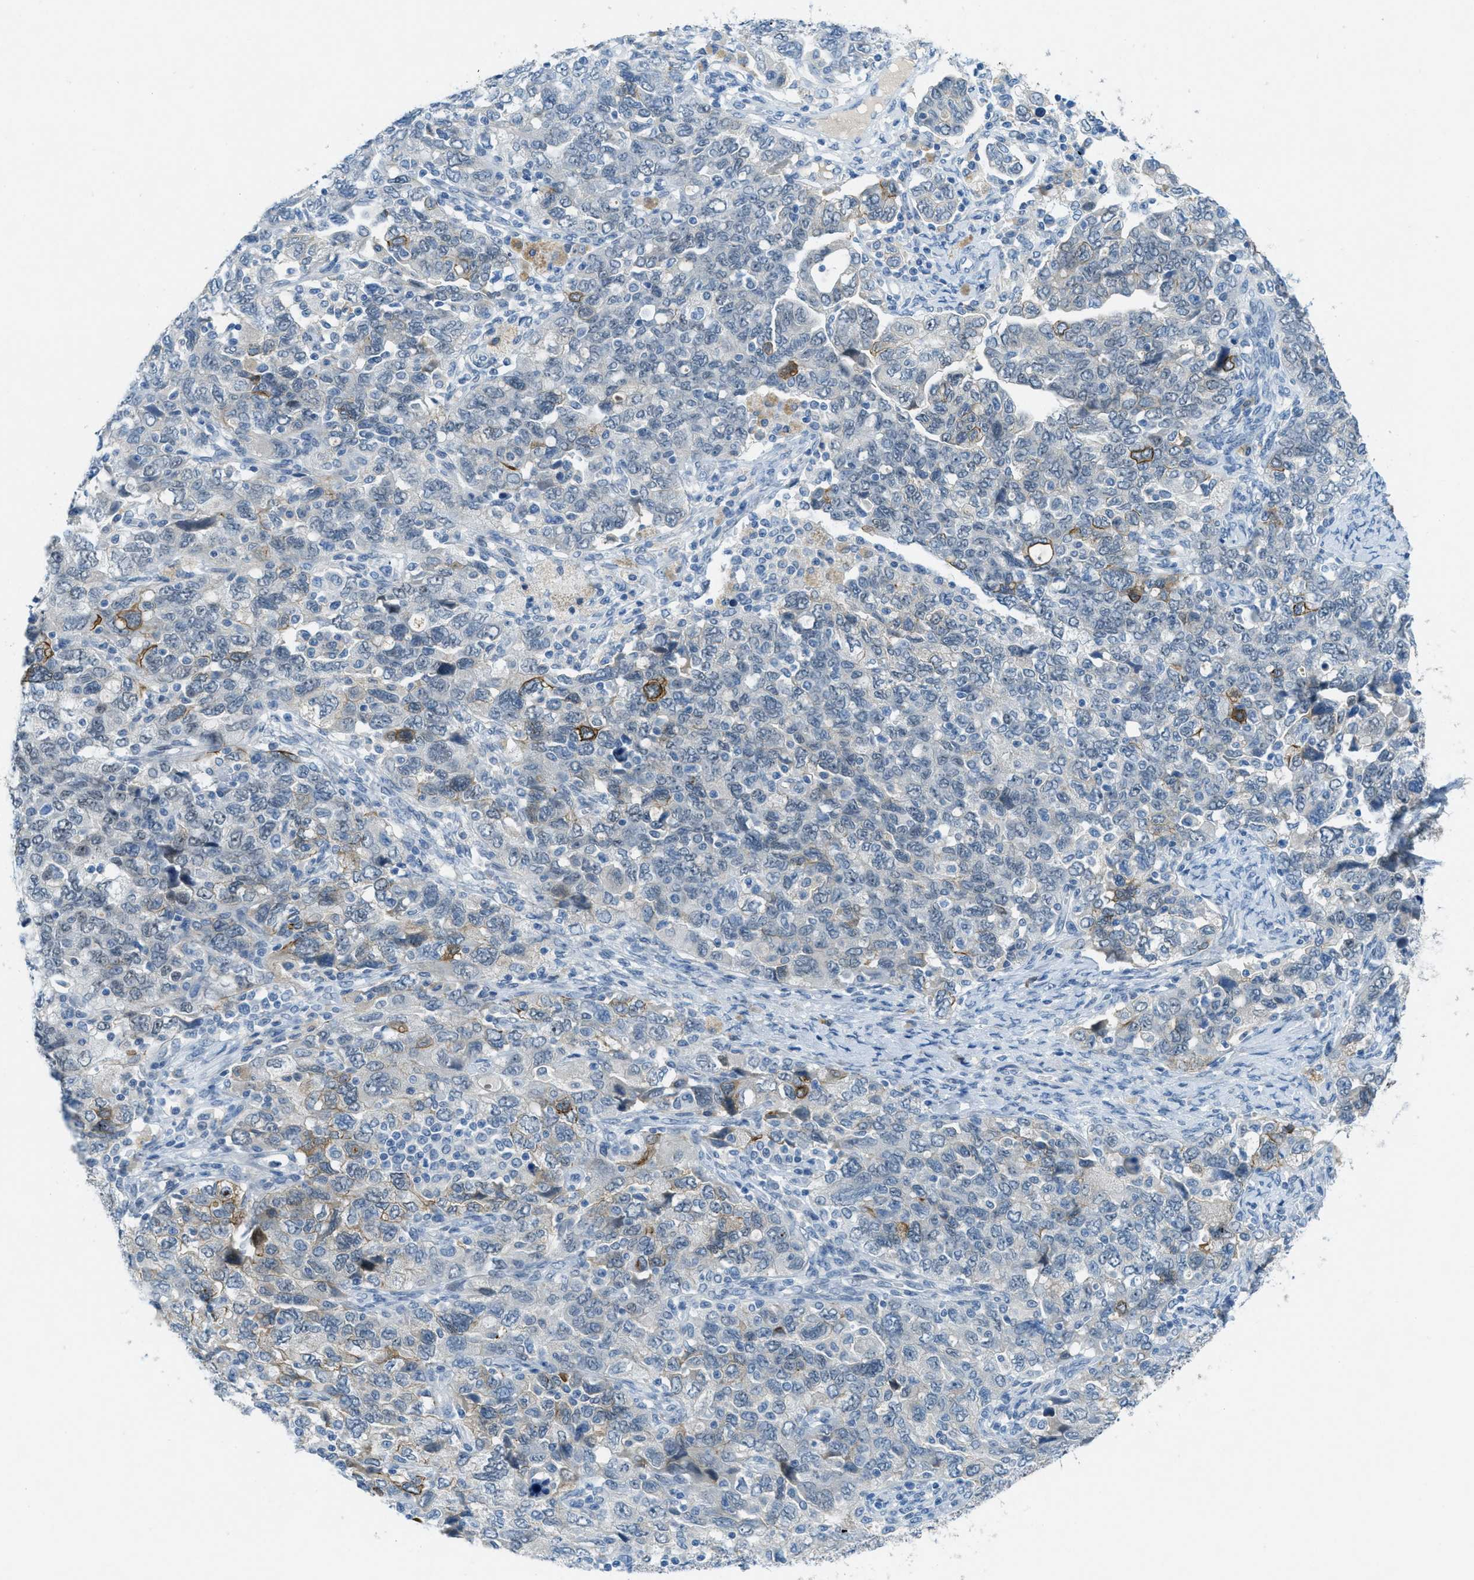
{"staining": {"intensity": "negative", "quantity": "none", "location": "none"}, "tissue": "ovarian cancer", "cell_type": "Tumor cells", "image_type": "cancer", "snomed": [{"axis": "morphology", "description": "Carcinoma, NOS"}, {"axis": "morphology", "description": "Cystadenocarcinoma, serous, NOS"}, {"axis": "topography", "description": "Ovary"}], "caption": "Ovarian cancer was stained to show a protein in brown. There is no significant positivity in tumor cells.", "gene": "KLHL8", "patient": {"sex": "female", "age": 69}}